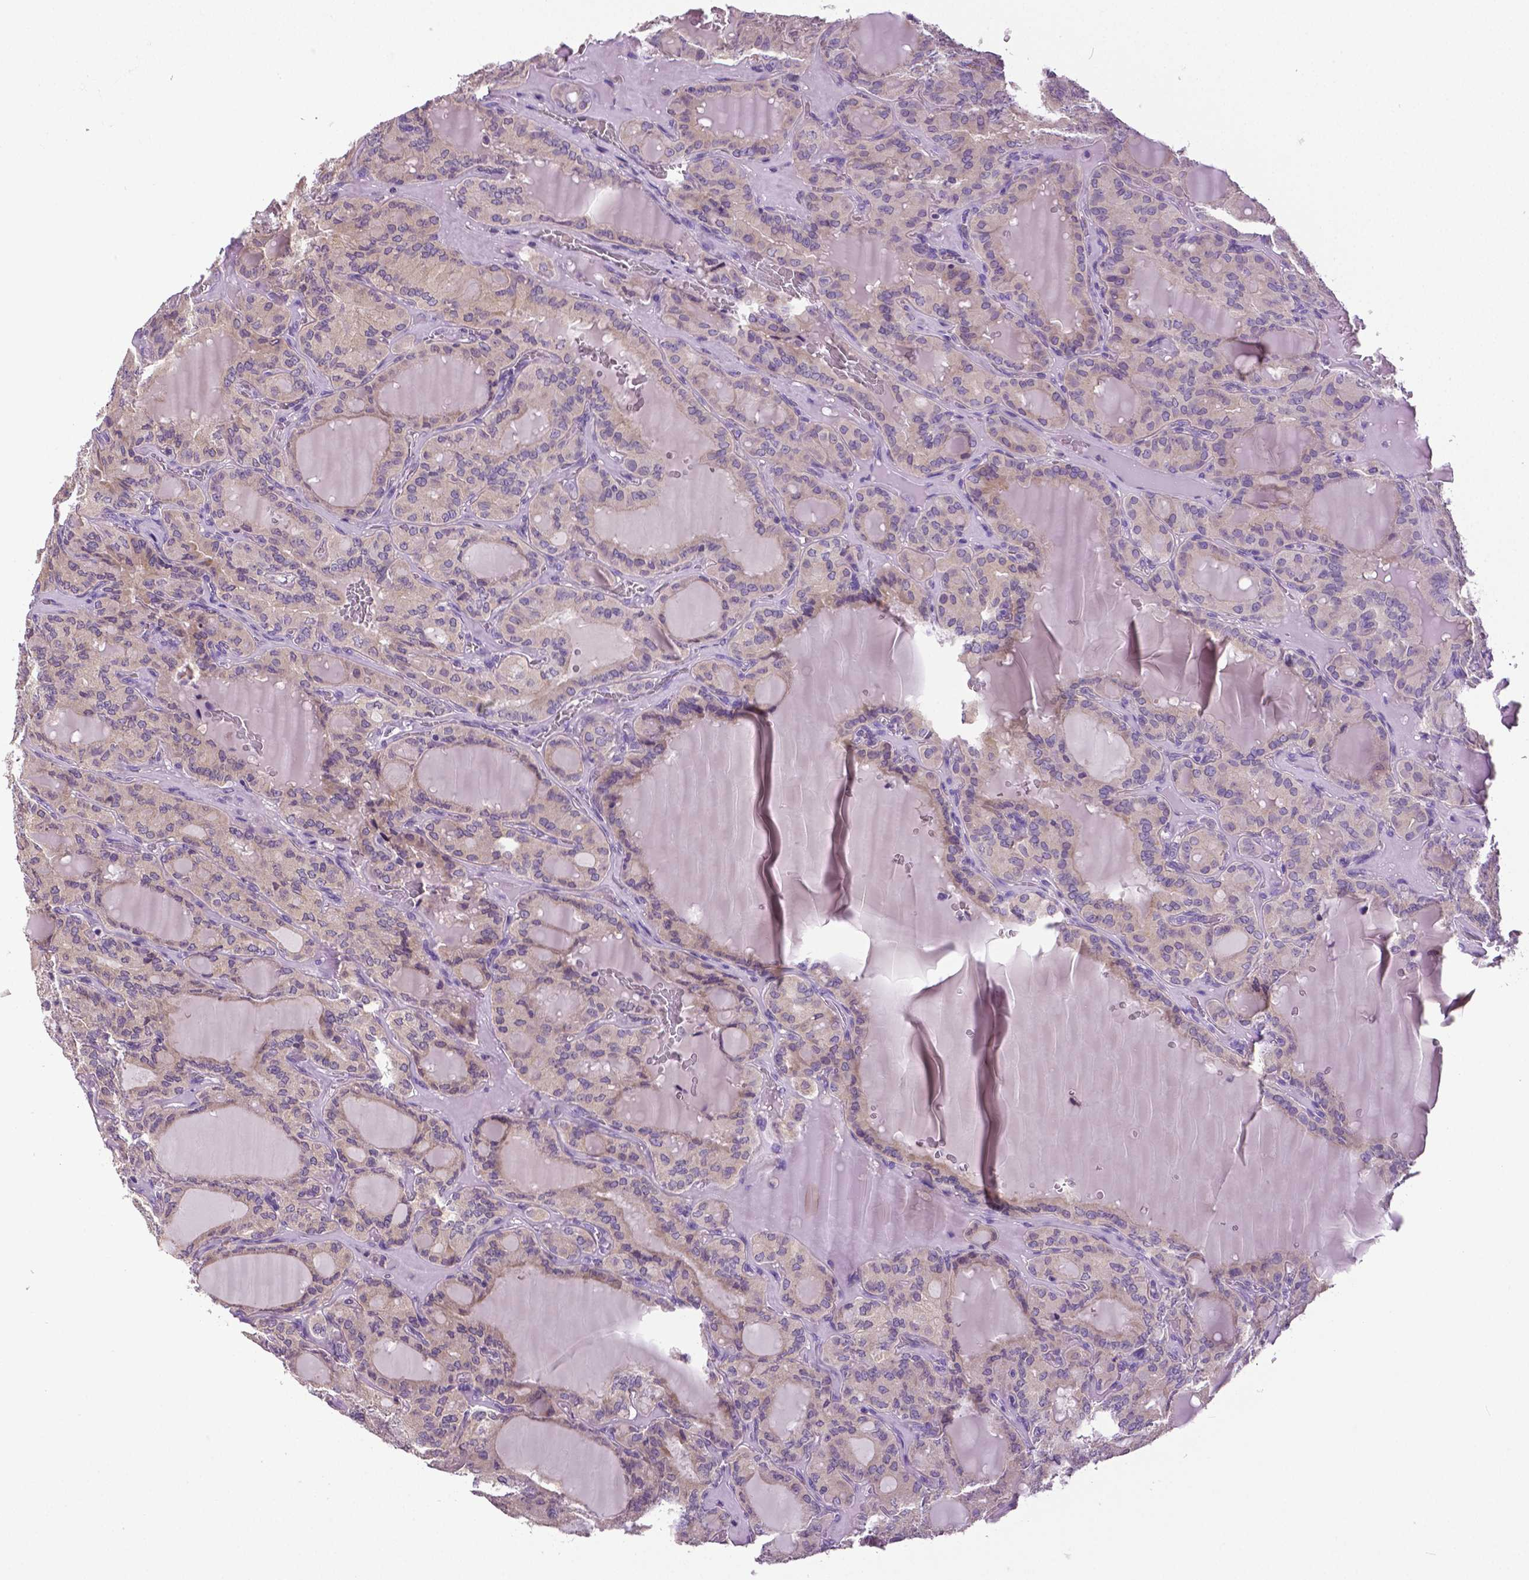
{"staining": {"intensity": "weak", "quantity": "<25%", "location": "cytoplasmic/membranous"}, "tissue": "thyroid cancer", "cell_type": "Tumor cells", "image_type": "cancer", "snomed": [{"axis": "morphology", "description": "Papillary adenocarcinoma, NOS"}, {"axis": "topography", "description": "Thyroid gland"}], "caption": "Tumor cells show no significant staining in papillary adenocarcinoma (thyroid).", "gene": "DNAH12", "patient": {"sex": "male", "age": 87}}